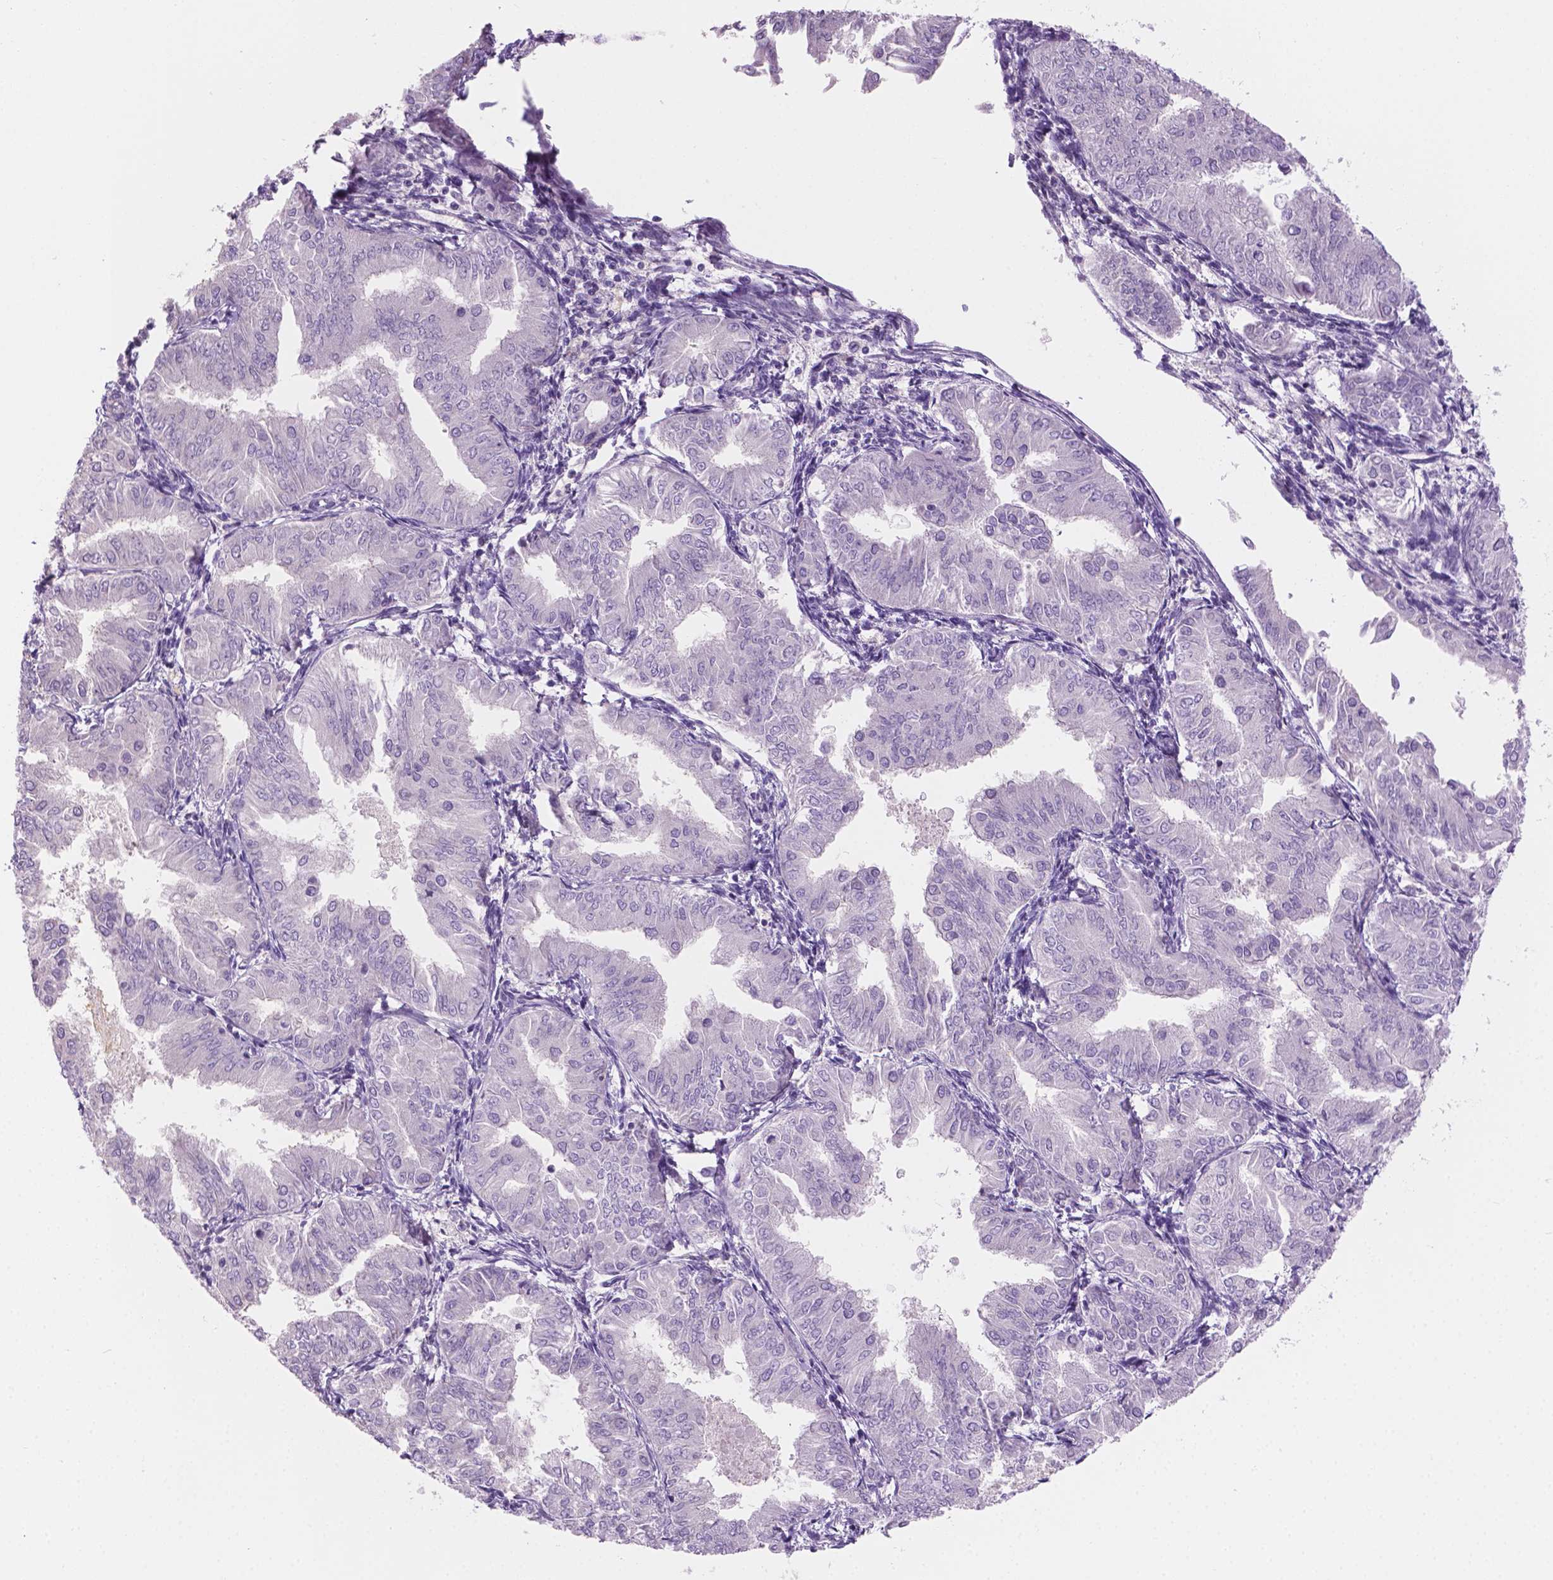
{"staining": {"intensity": "negative", "quantity": "none", "location": "none"}, "tissue": "endometrial cancer", "cell_type": "Tumor cells", "image_type": "cancer", "snomed": [{"axis": "morphology", "description": "Adenocarcinoma, NOS"}, {"axis": "topography", "description": "Endometrium"}], "caption": "High magnification brightfield microscopy of endometrial adenocarcinoma stained with DAB (brown) and counterstained with hematoxylin (blue): tumor cells show no significant staining.", "gene": "SBSN", "patient": {"sex": "female", "age": 53}}